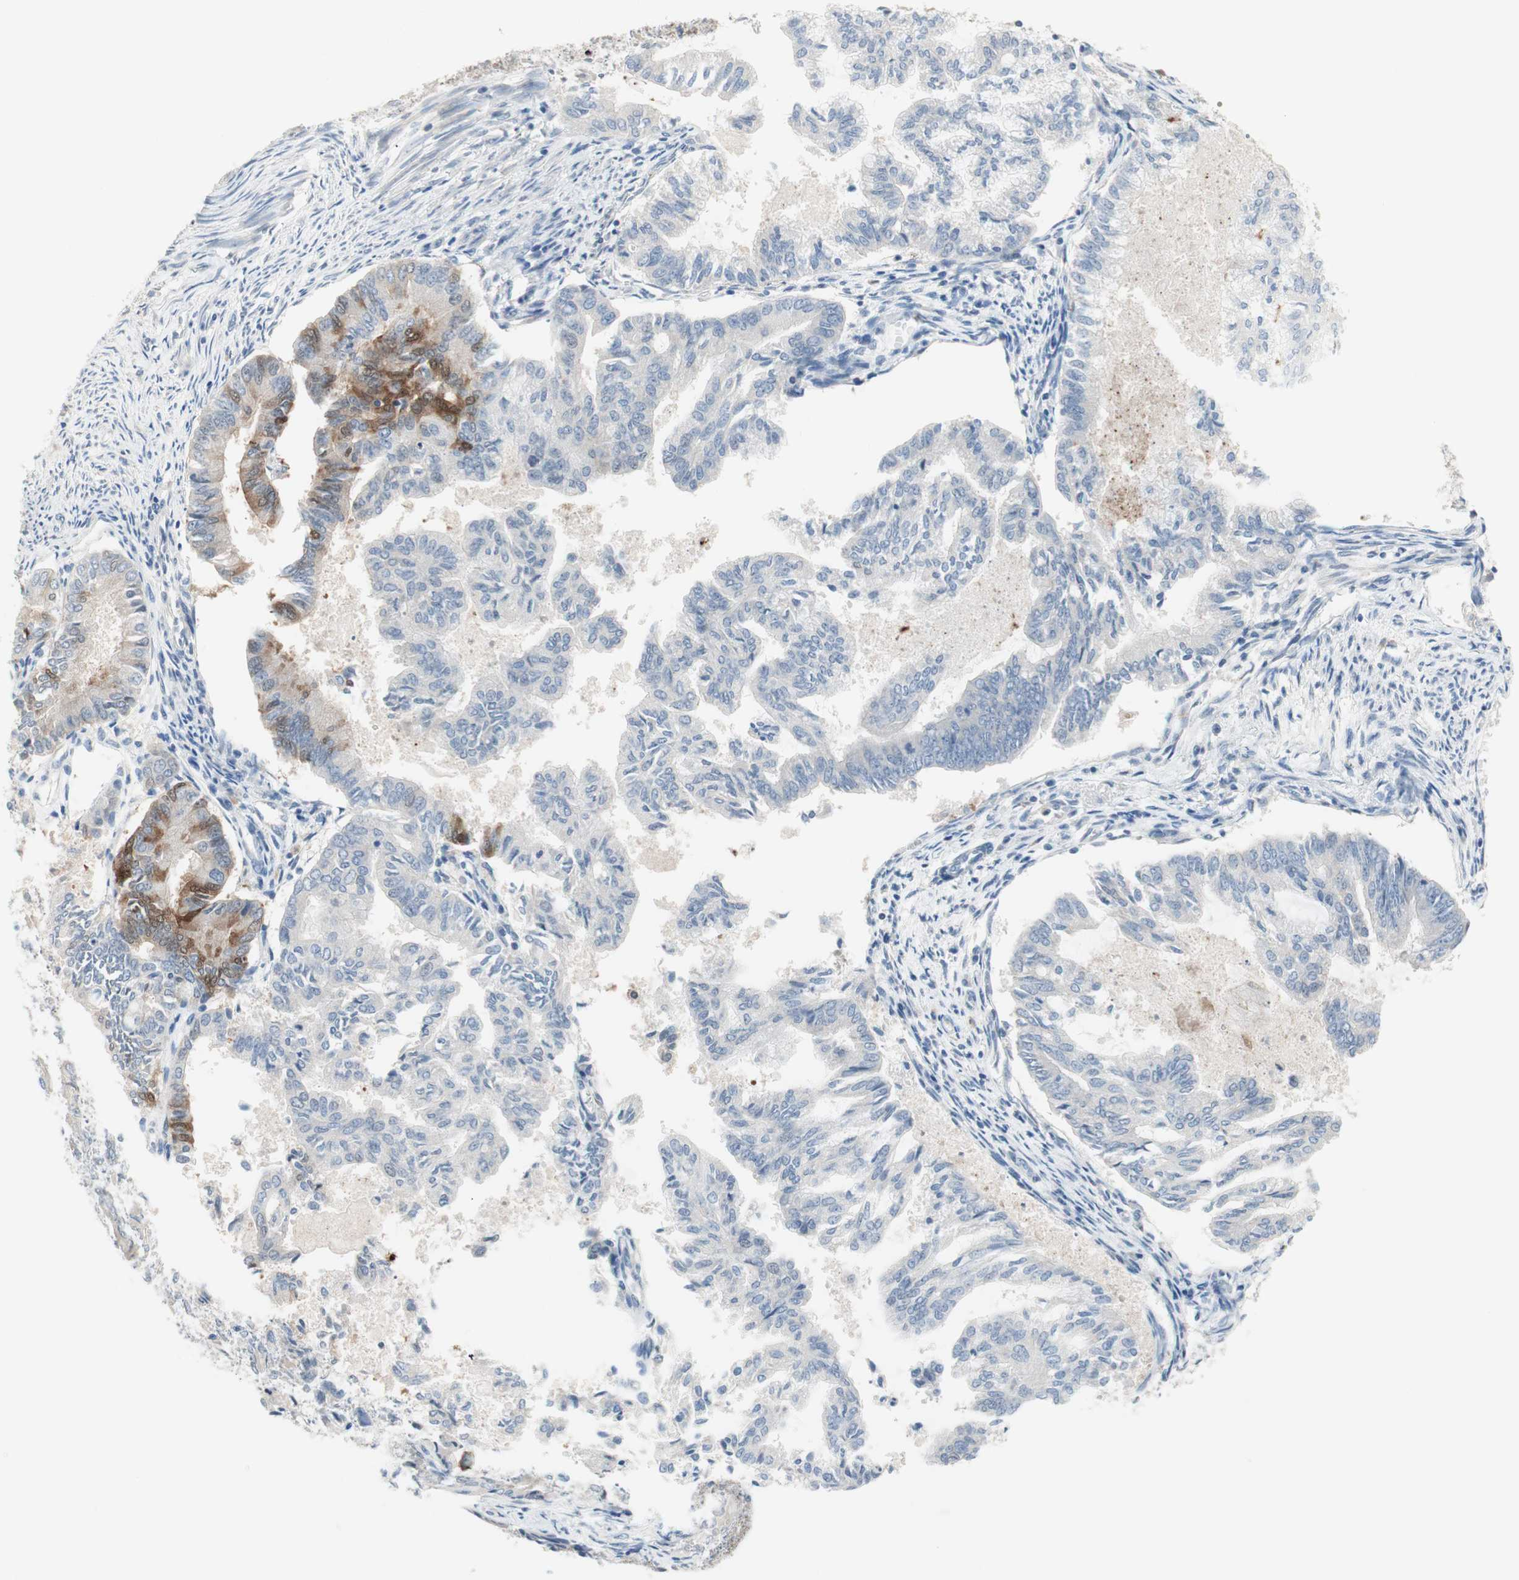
{"staining": {"intensity": "moderate", "quantity": "<25%", "location": "cytoplasmic/membranous"}, "tissue": "endometrial cancer", "cell_type": "Tumor cells", "image_type": "cancer", "snomed": [{"axis": "morphology", "description": "Adenocarcinoma, NOS"}, {"axis": "topography", "description": "Endometrium"}], "caption": "Moderate cytoplasmic/membranous protein positivity is present in approximately <25% of tumor cells in endometrial cancer.", "gene": "PDZK1", "patient": {"sex": "female", "age": 86}}